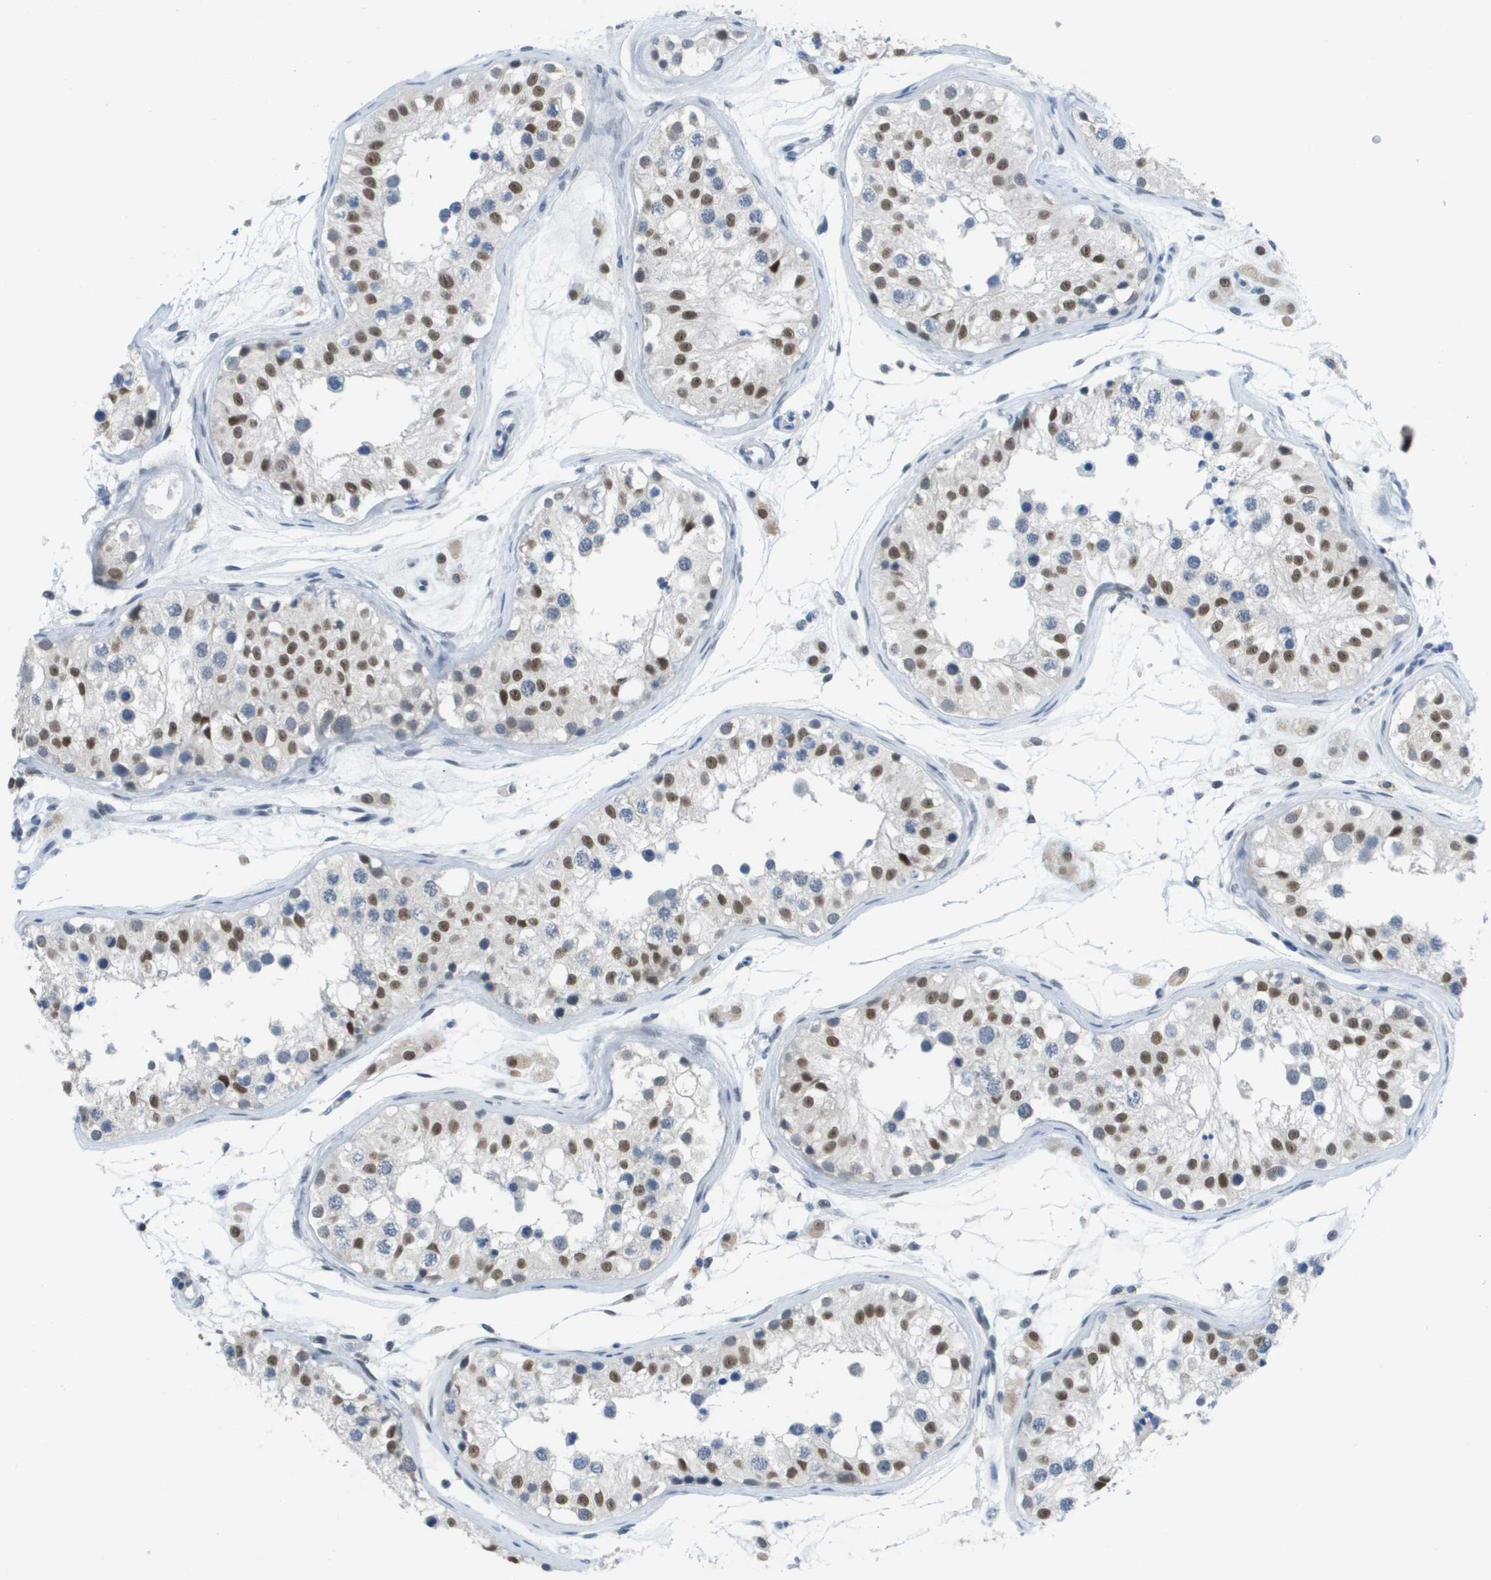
{"staining": {"intensity": "strong", "quantity": "25%-75%", "location": "nuclear"}, "tissue": "testis", "cell_type": "Cells in seminiferous ducts", "image_type": "normal", "snomed": [{"axis": "morphology", "description": "Normal tissue, NOS"}, {"axis": "morphology", "description": "Adenocarcinoma, metastatic, NOS"}, {"axis": "topography", "description": "Testis"}], "caption": "Protein positivity by immunohistochemistry exhibits strong nuclear positivity in approximately 25%-75% of cells in seminiferous ducts in unremarkable testis. (DAB (3,3'-diaminobenzidine) IHC with brightfield microscopy, high magnification).", "gene": "TP53RK", "patient": {"sex": "male", "age": 26}}